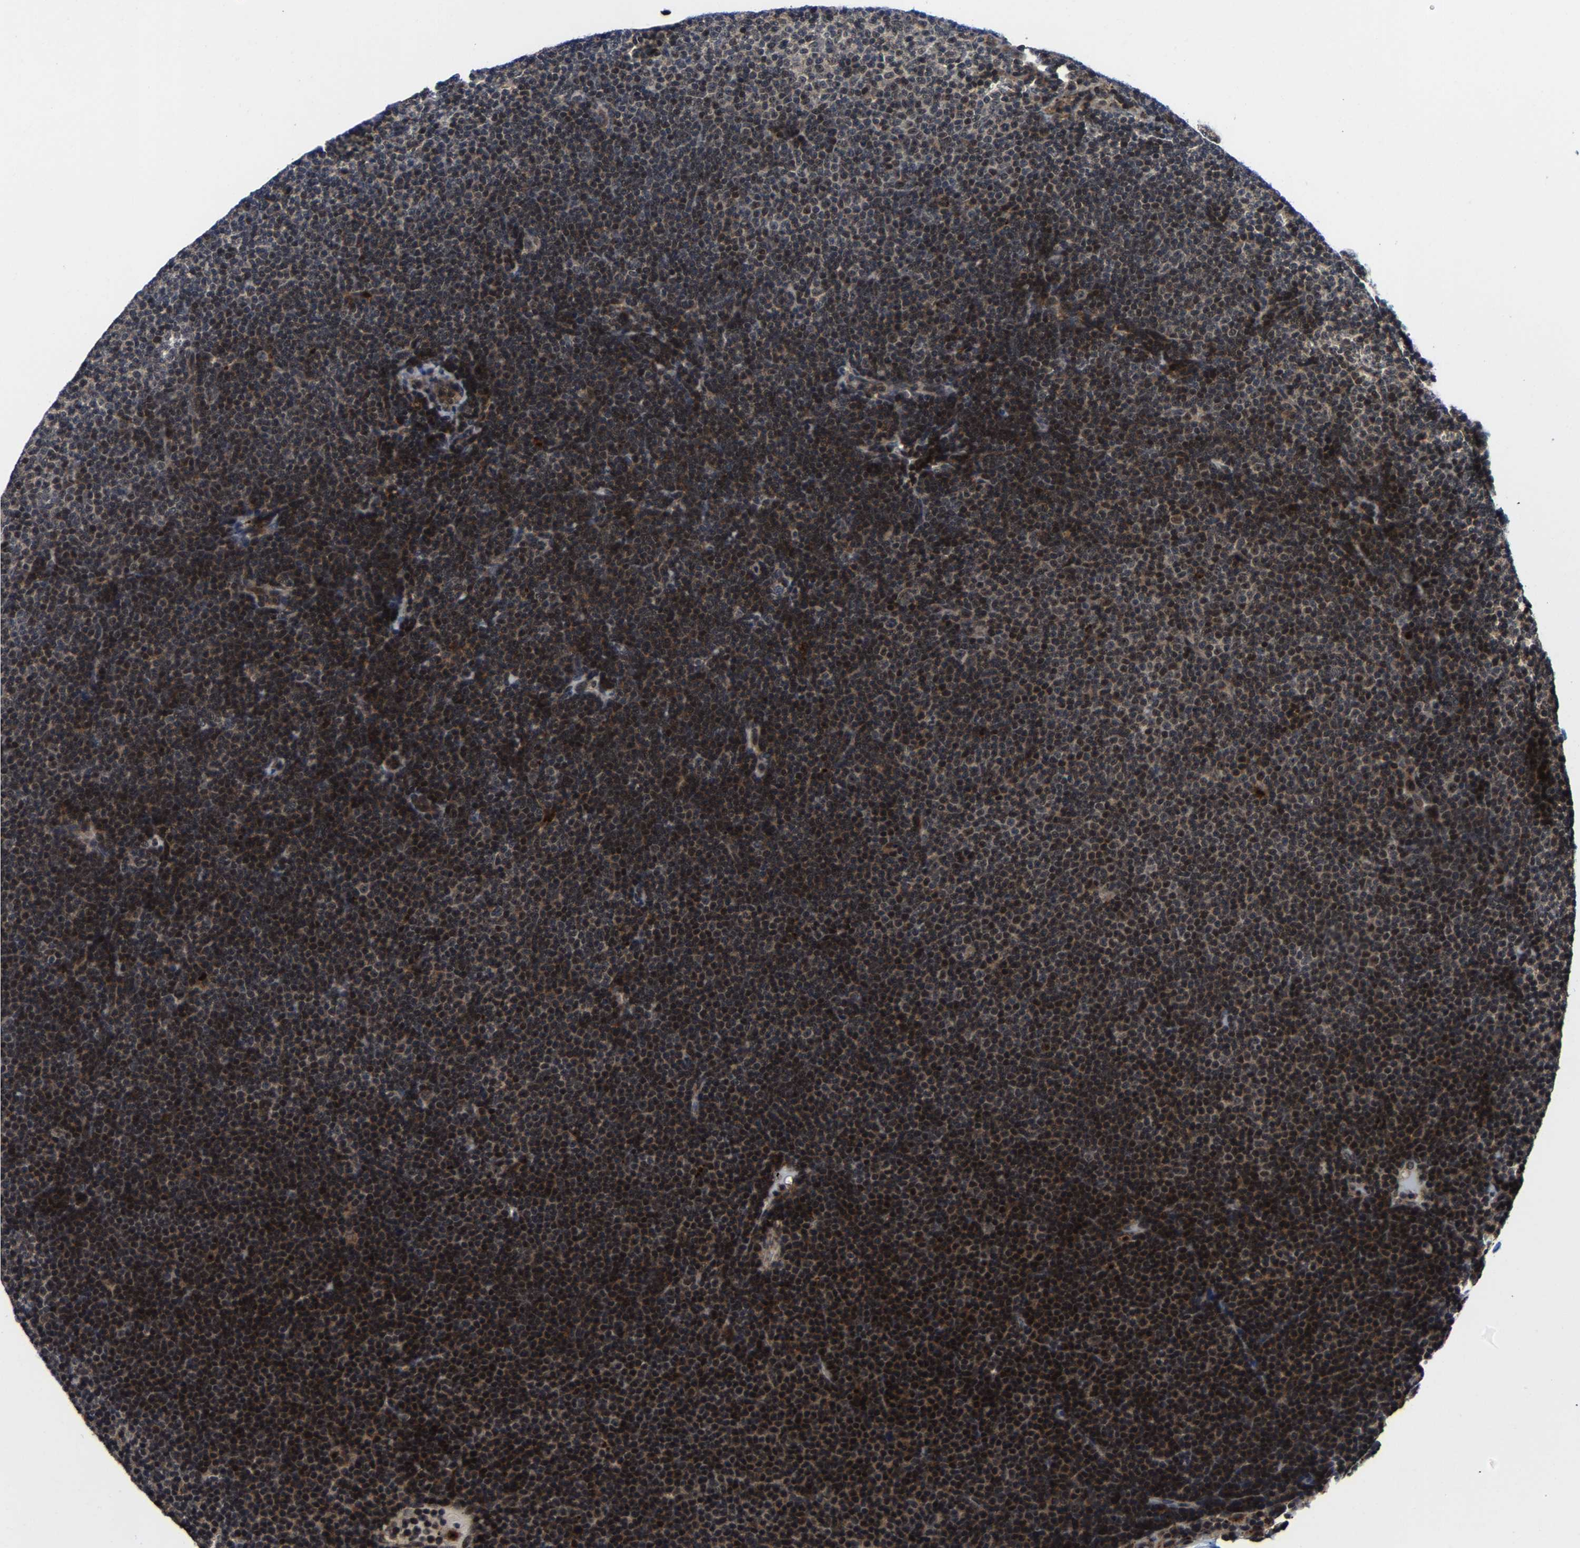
{"staining": {"intensity": "moderate", "quantity": "25%-75%", "location": "cytoplasmic/membranous,nuclear"}, "tissue": "lymphoma", "cell_type": "Tumor cells", "image_type": "cancer", "snomed": [{"axis": "morphology", "description": "Malignant lymphoma, non-Hodgkin's type, Low grade"}, {"axis": "topography", "description": "Lymph node"}], "caption": "About 25%-75% of tumor cells in human lymphoma display moderate cytoplasmic/membranous and nuclear protein expression as visualized by brown immunohistochemical staining.", "gene": "ZCCHC7", "patient": {"sex": "female", "age": 53}}